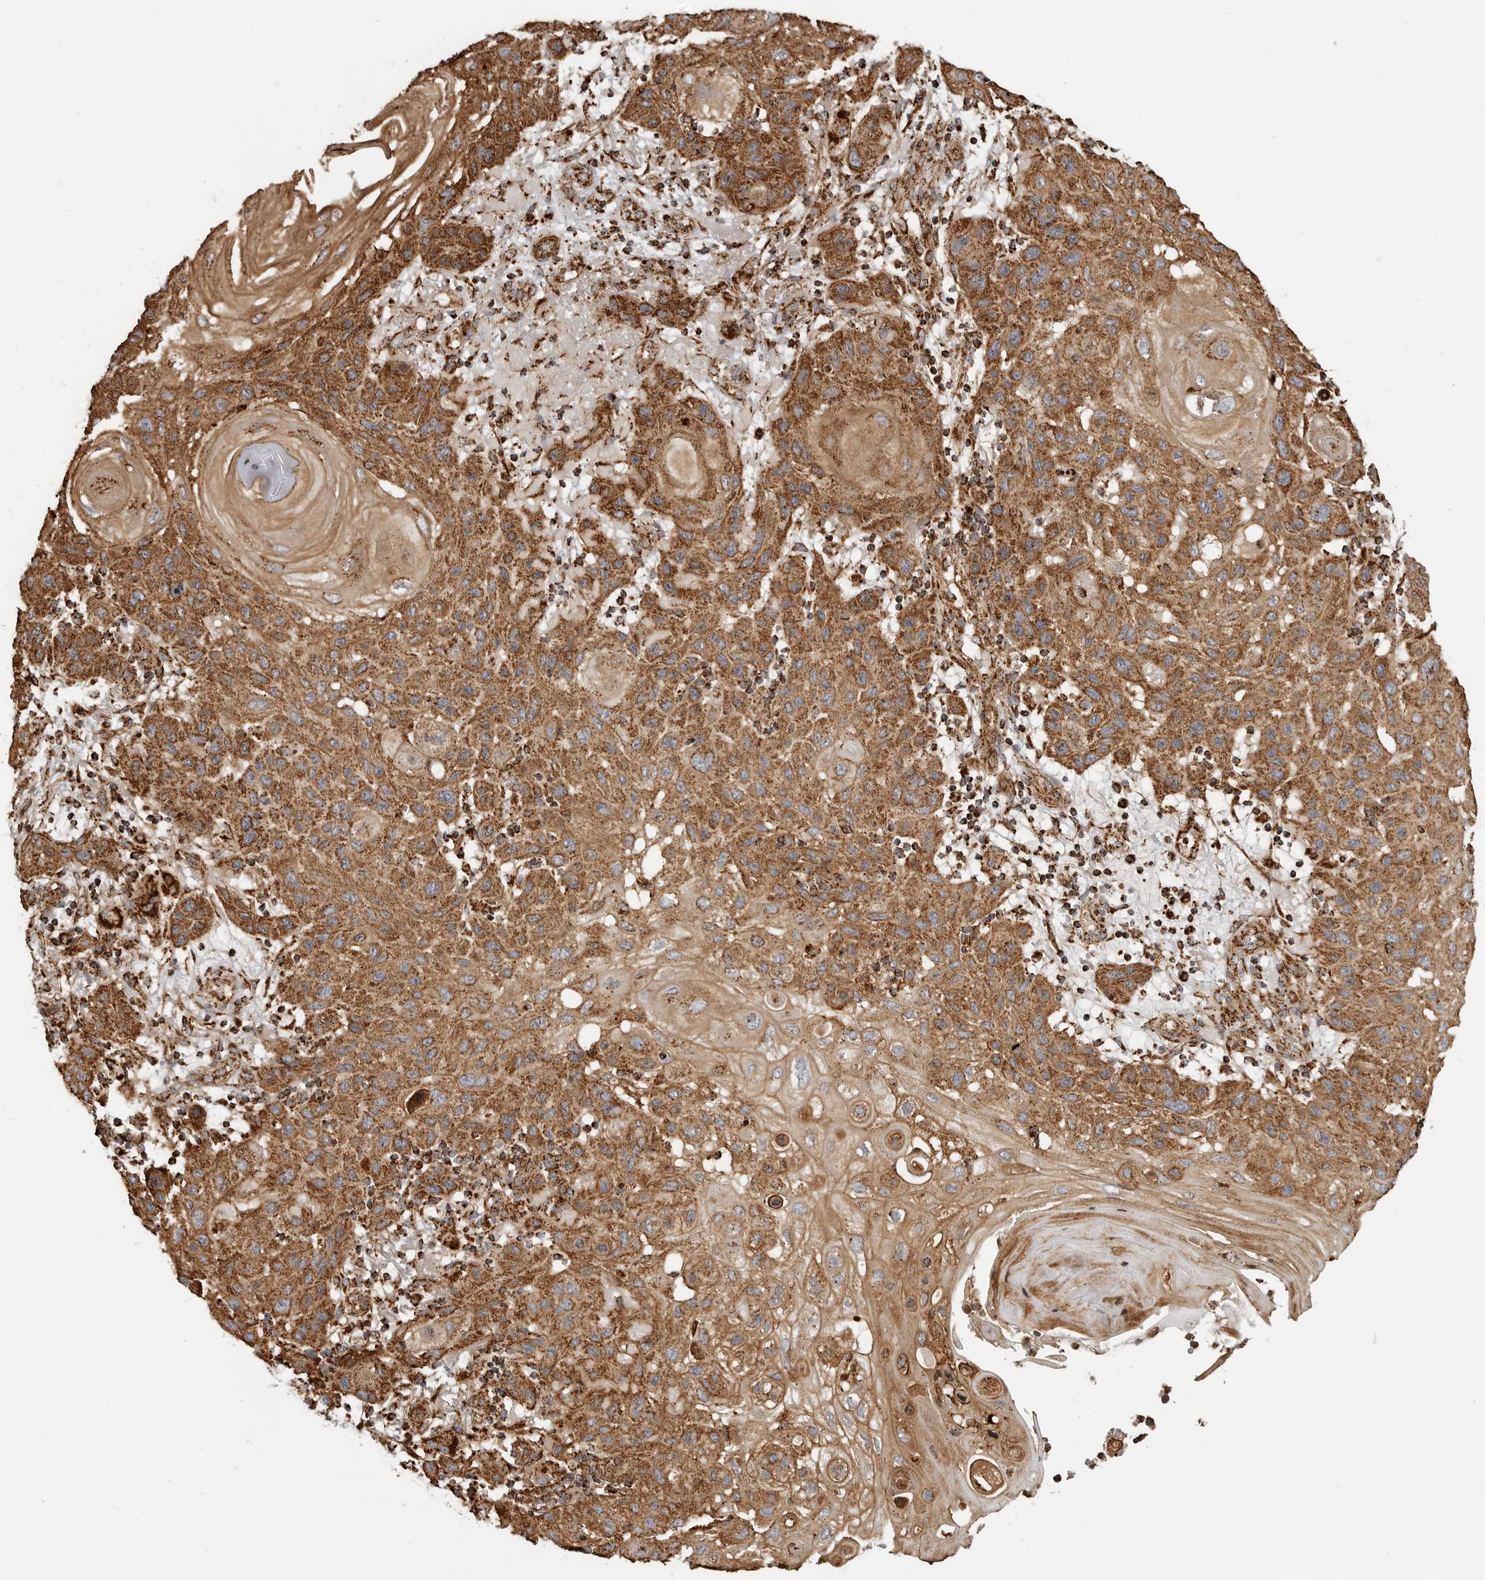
{"staining": {"intensity": "strong", "quantity": ">75%", "location": "cytoplasmic/membranous"}, "tissue": "skin cancer", "cell_type": "Tumor cells", "image_type": "cancer", "snomed": [{"axis": "morphology", "description": "Normal tissue, NOS"}, {"axis": "morphology", "description": "Squamous cell carcinoma, NOS"}, {"axis": "topography", "description": "Skin"}], "caption": "There is high levels of strong cytoplasmic/membranous expression in tumor cells of skin cancer (squamous cell carcinoma), as demonstrated by immunohistochemical staining (brown color).", "gene": "BMP2K", "patient": {"sex": "female", "age": 96}}